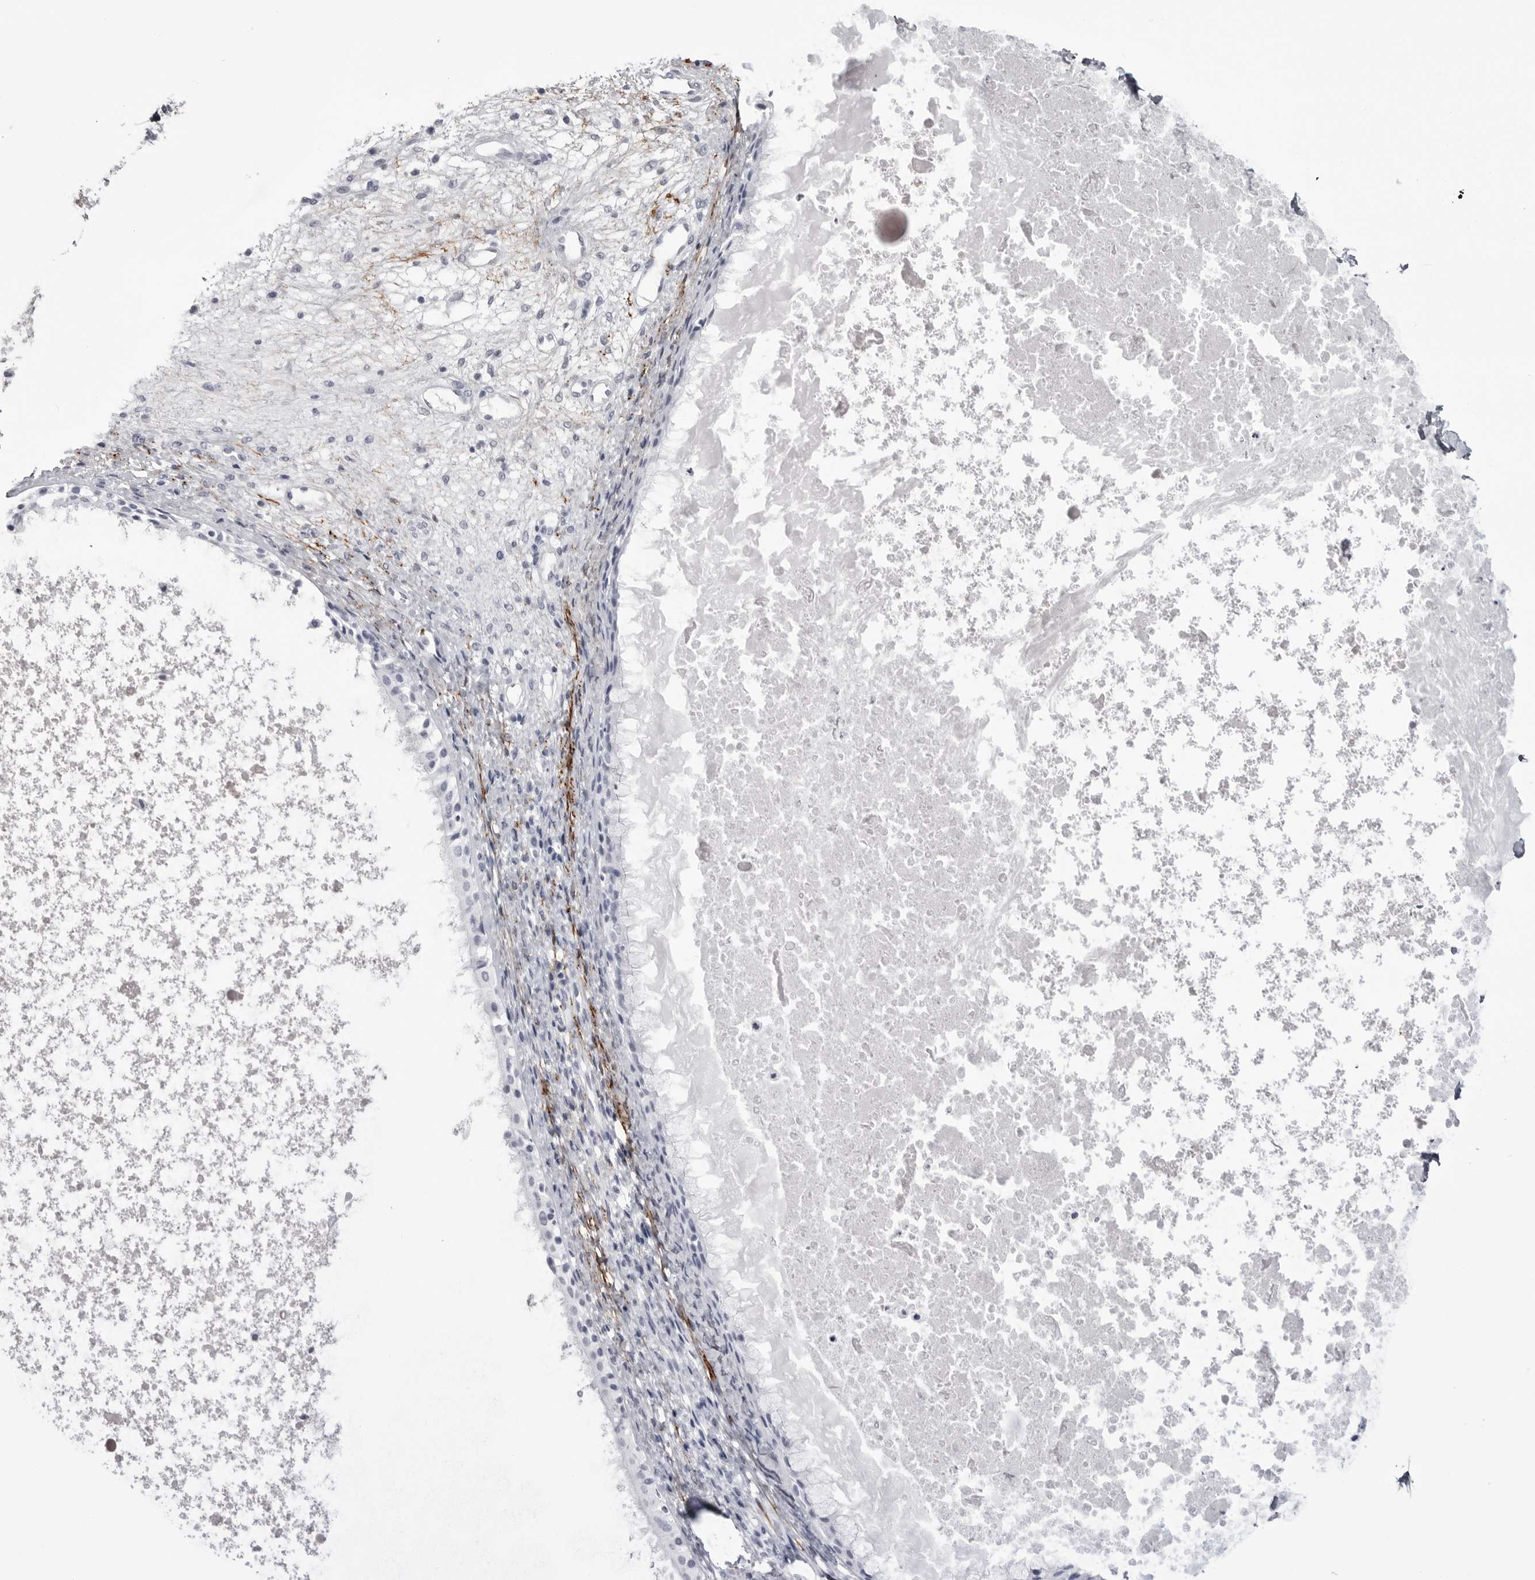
{"staining": {"intensity": "negative", "quantity": "none", "location": "none"}, "tissue": "nasopharynx", "cell_type": "Respiratory epithelial cells", "image_type": "normal", "snomed": [{"axis": "morphology", "description": "Normal tissue, NOS"}, {"axis": "topography", "description": "Nasopharynx"}], "caption": "High power microscopy histopathology image of an immunohistochemistry image of benign nasopharynx, revealing no significant positivity in respiratory epithelial cells.", "gene": "COL26A1", "patient": {"sex": "male", "age": 22}}